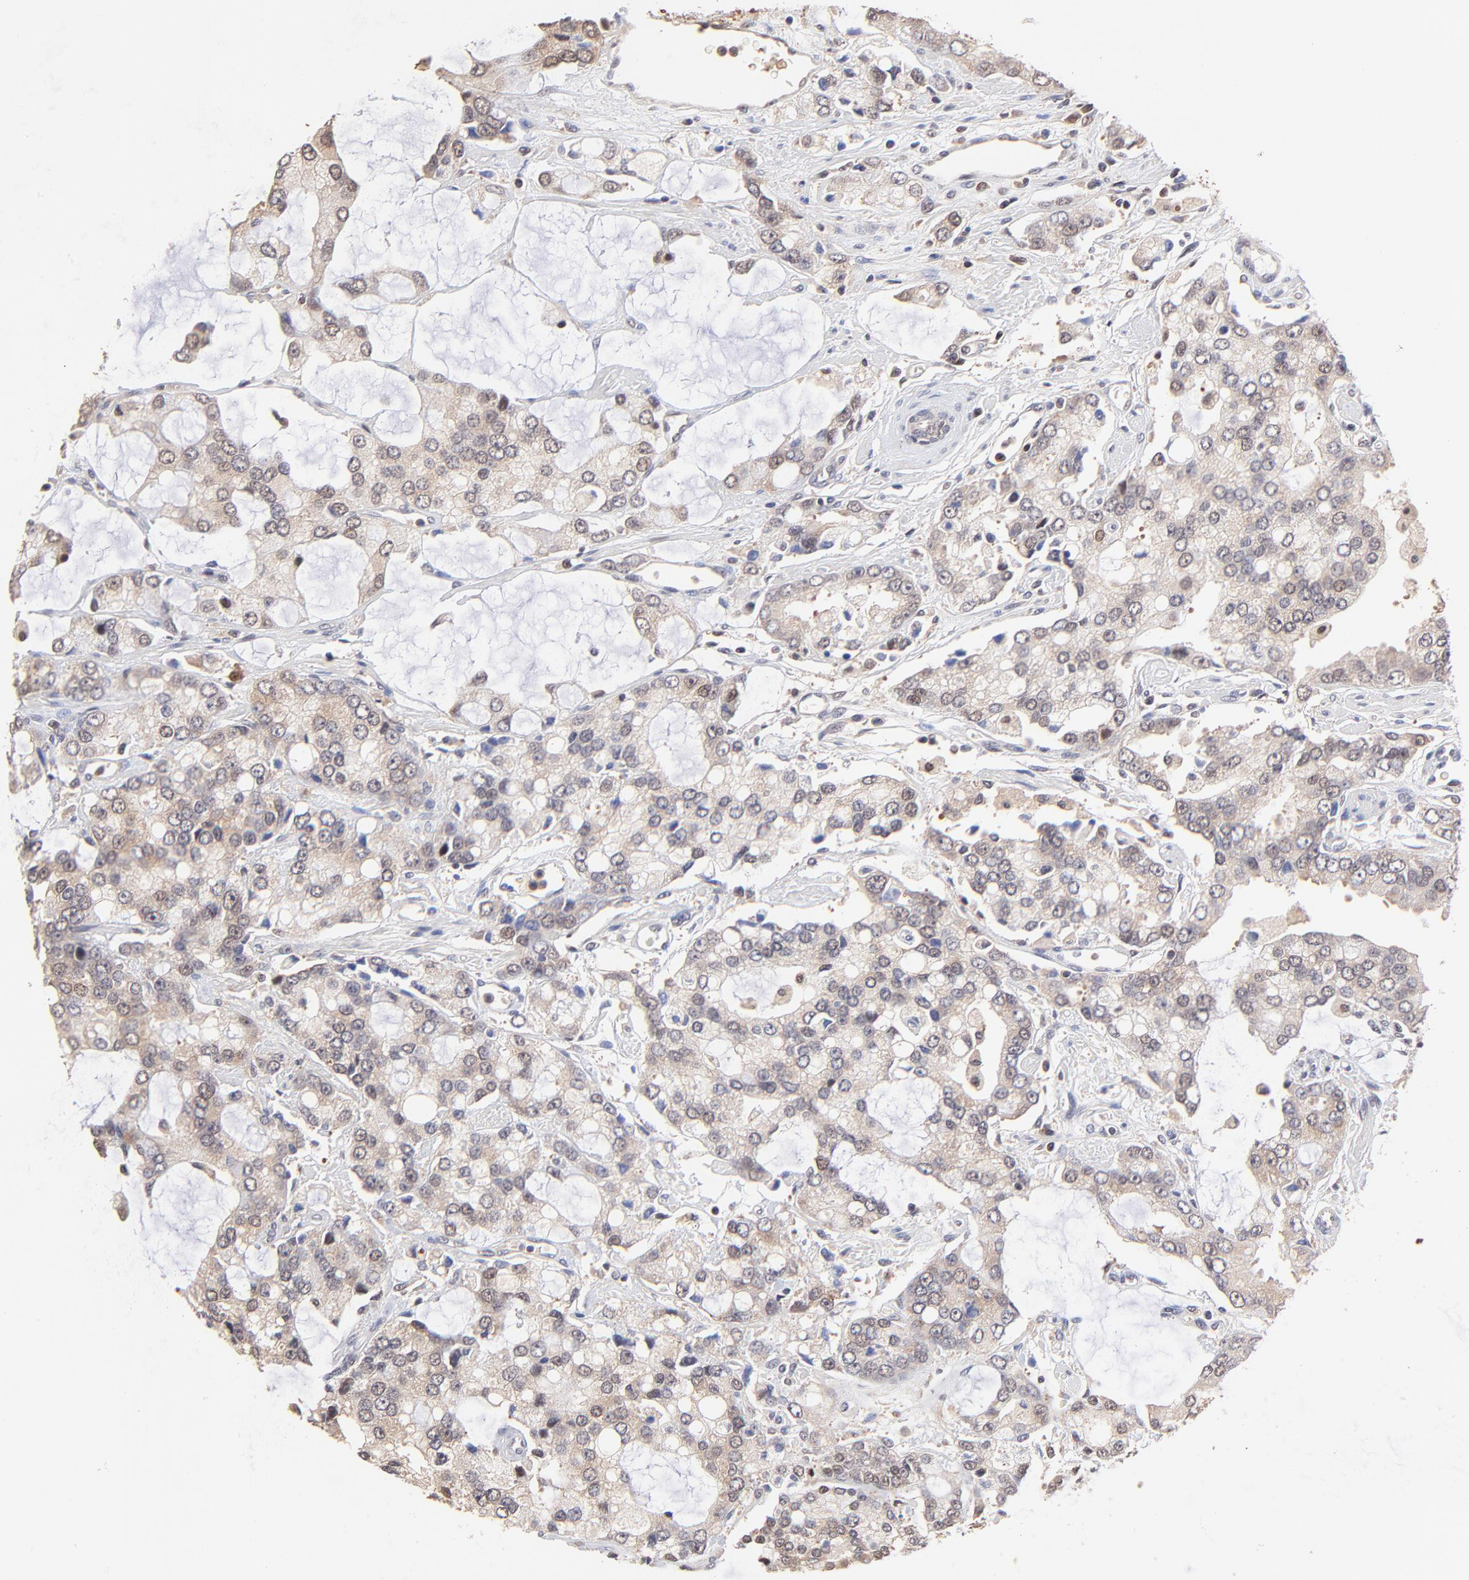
{"staining": {"intensity": "weak", "quantity": ">75%", "location": "cytoplasmic/membranous"}, "tissue": "prostate cancer", "cell_type": "Tumor cells", "image_type": "cancer", "snomed": [{"axis": "morphology", "description": "Adenocarcinoma, High grade"}, {"axis": "topography", "description": "Prostate"}], "caption": "Human prostate cancer stained for a protein (brown) exhibits weak cytoplasmic/membranous positive positivity in approximately >75% of tumor cells.", "gene": "PSMA6", "patient": {"sex": "male", "age": 67}}